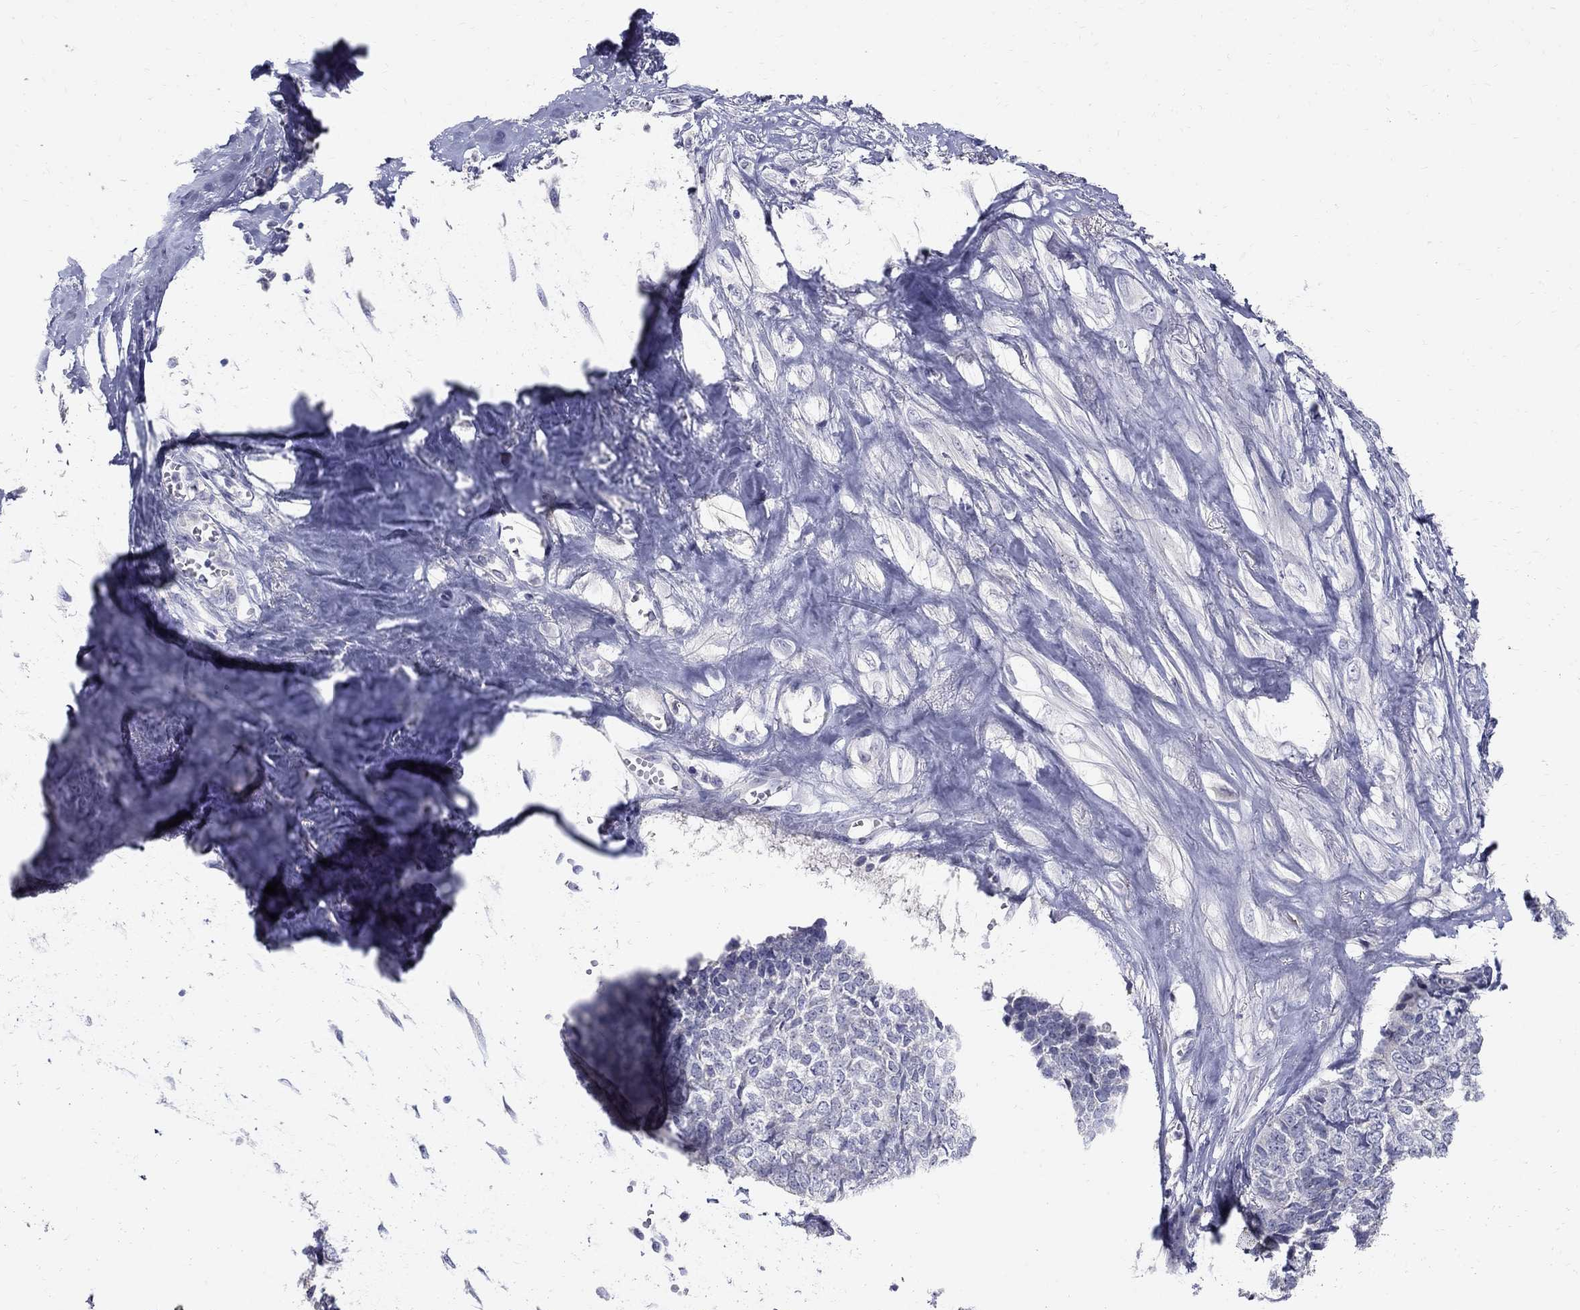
{"staining": {"intensity": "negative", "quantity": "none", "location": "none"}, "tissue": "skin cancer", "cell_type": "Tumor cells", "image_type": "cancer", "snomed": [{"axis": "morphology", "description": "Basal cell carcinoma"}, {"axis": "topography", "description": "Skin"}], "caption": "Immunohistochemistry (IHC) of human skin basal cell carcinoma reveals no staining in tumor cells.", "gene": "TP53TG5", "patient": {"sex": "male", "age": 86}}